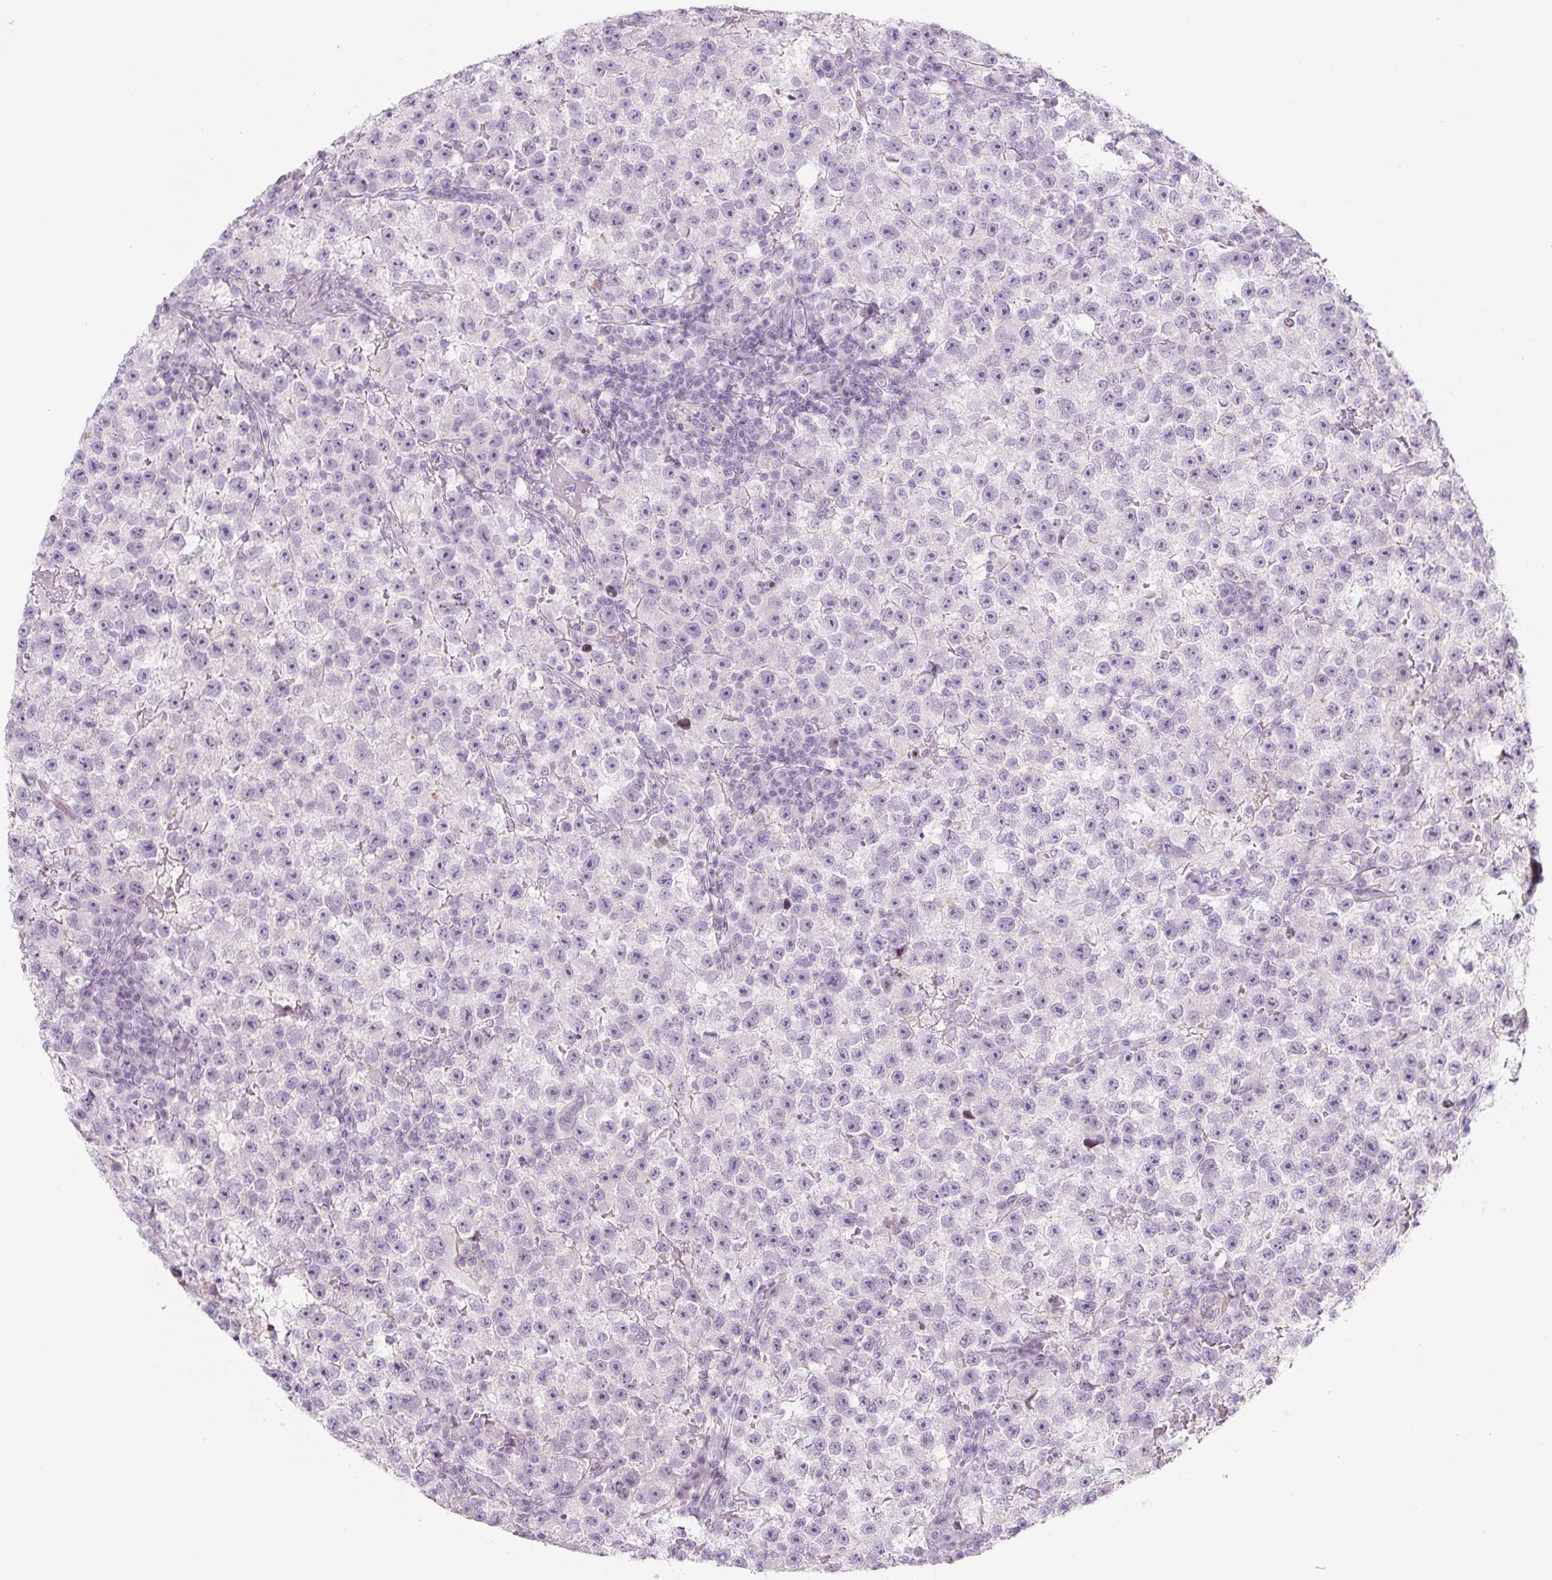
{"staining": {"intensity": "negative", "quantity": "none", "location": "none"}, "tissue": "testis cancer", "cell_type": "Tumor cells", "image_type": "cancer", "snomed": [{"axis": "morphology", "description": "Seminoma, NOS"}, {"axis": "topography", "description": "Testis"}], "caption": "Immunohistochemistry image of human testis cancer stained for a protein (brown), which exhibits no expression in tumor cells. (DAB immunohistochemistry (IHC) visualized using brightfield microscopy, high magnification).", "gene": "PRM1", "patient": {"sex": "male", "age": 22}}